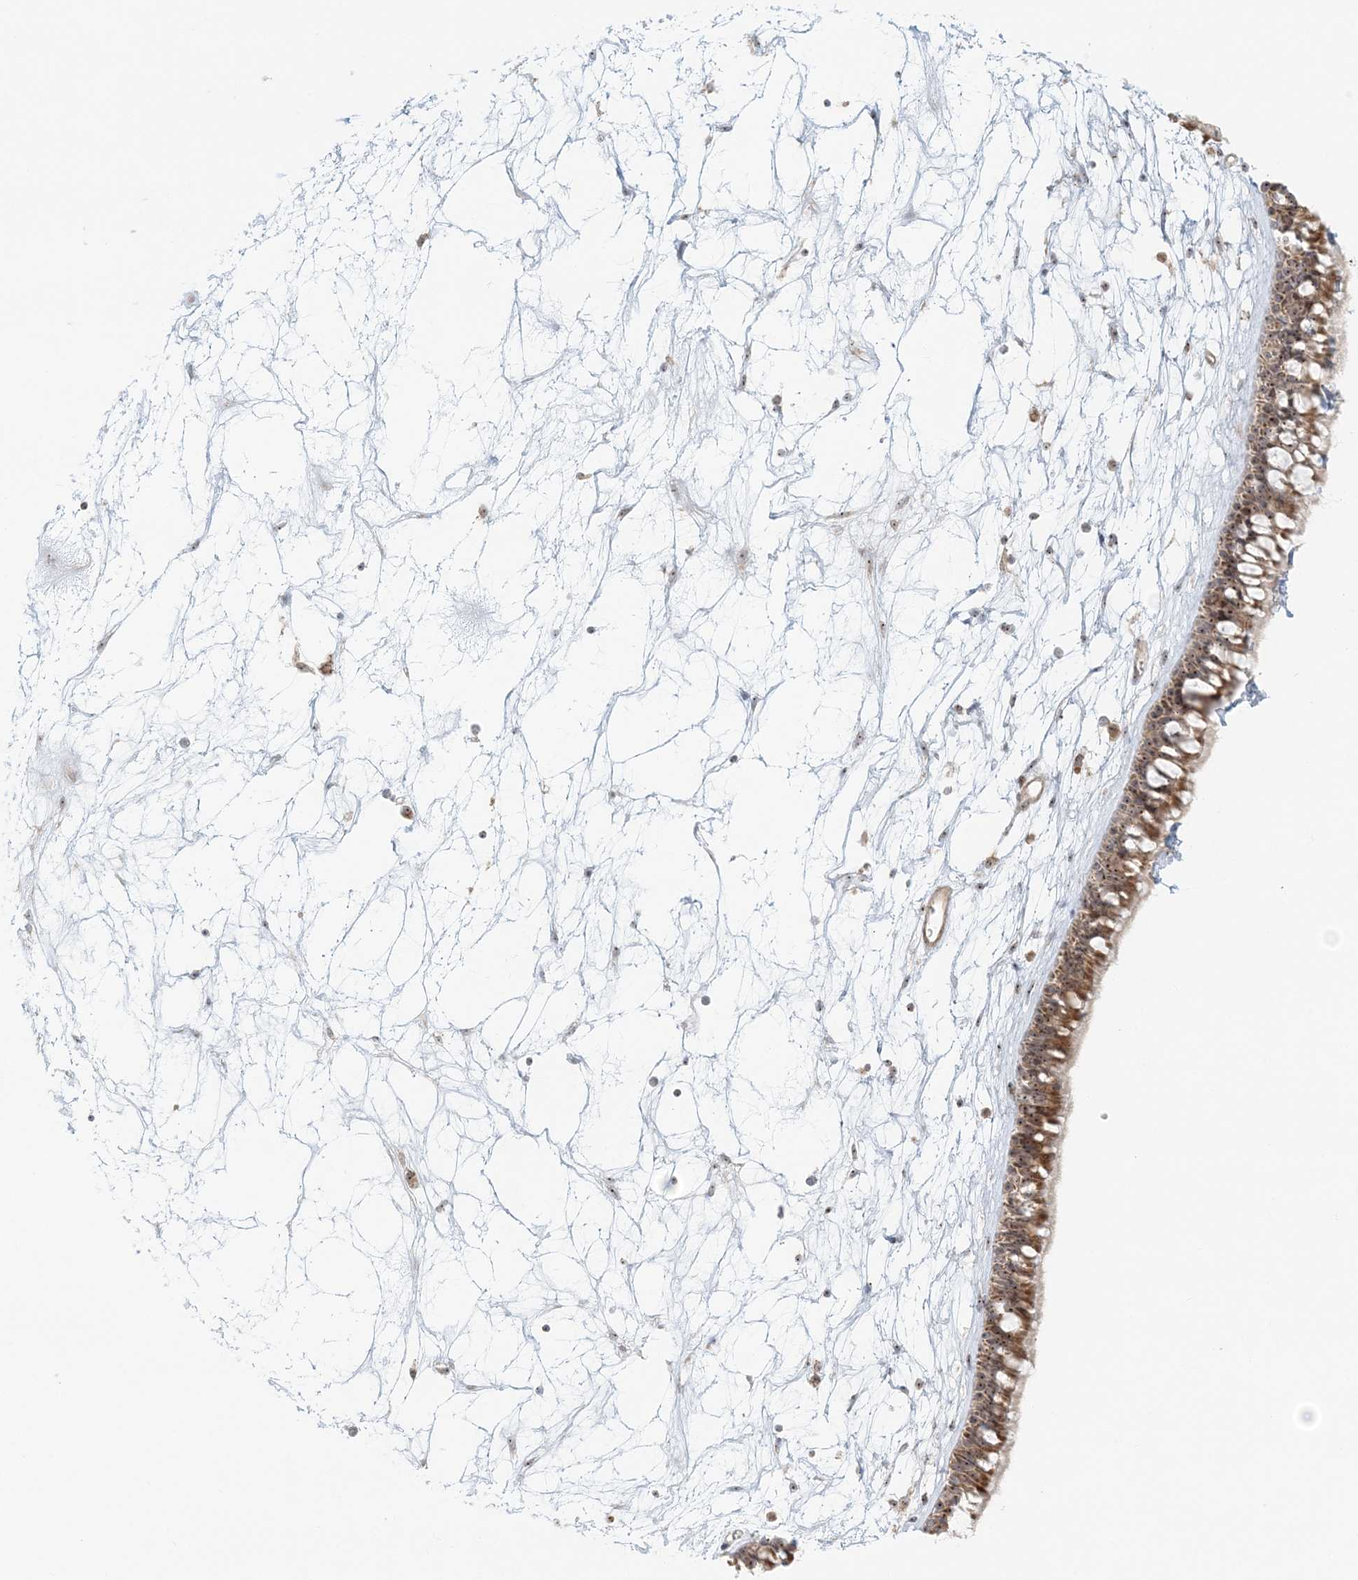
{"staining": {"intensity": "moderate", "quantity": ">75%", "location": "cytoplasmic/membranous,nuclear"}, "tissue": "nasopharynx", "cell_type": "Respiratory epithelial cells", "image_type": "normal", "snomed": [{"axis": "morphology", "description": "Normal tissue, NOS"}, {"axis": "topography", "description": "Nasopharynx"}], "caption": "Nasopharynx was stained to show a protein in brown. There is medium levels of moderate cytoplasmic/membranous,nuclear positivity in approximately >75% of respiratory epithelial cells. The staining was performed using DAB (3,3'-diaminobenzidine) to visualize the protein expression in brown, while the nuclei were stained in blue with hematoxylin (Magnification: 20x).", "gene": "UBE2F", "patient": {"sex": "male", "age": 64}}